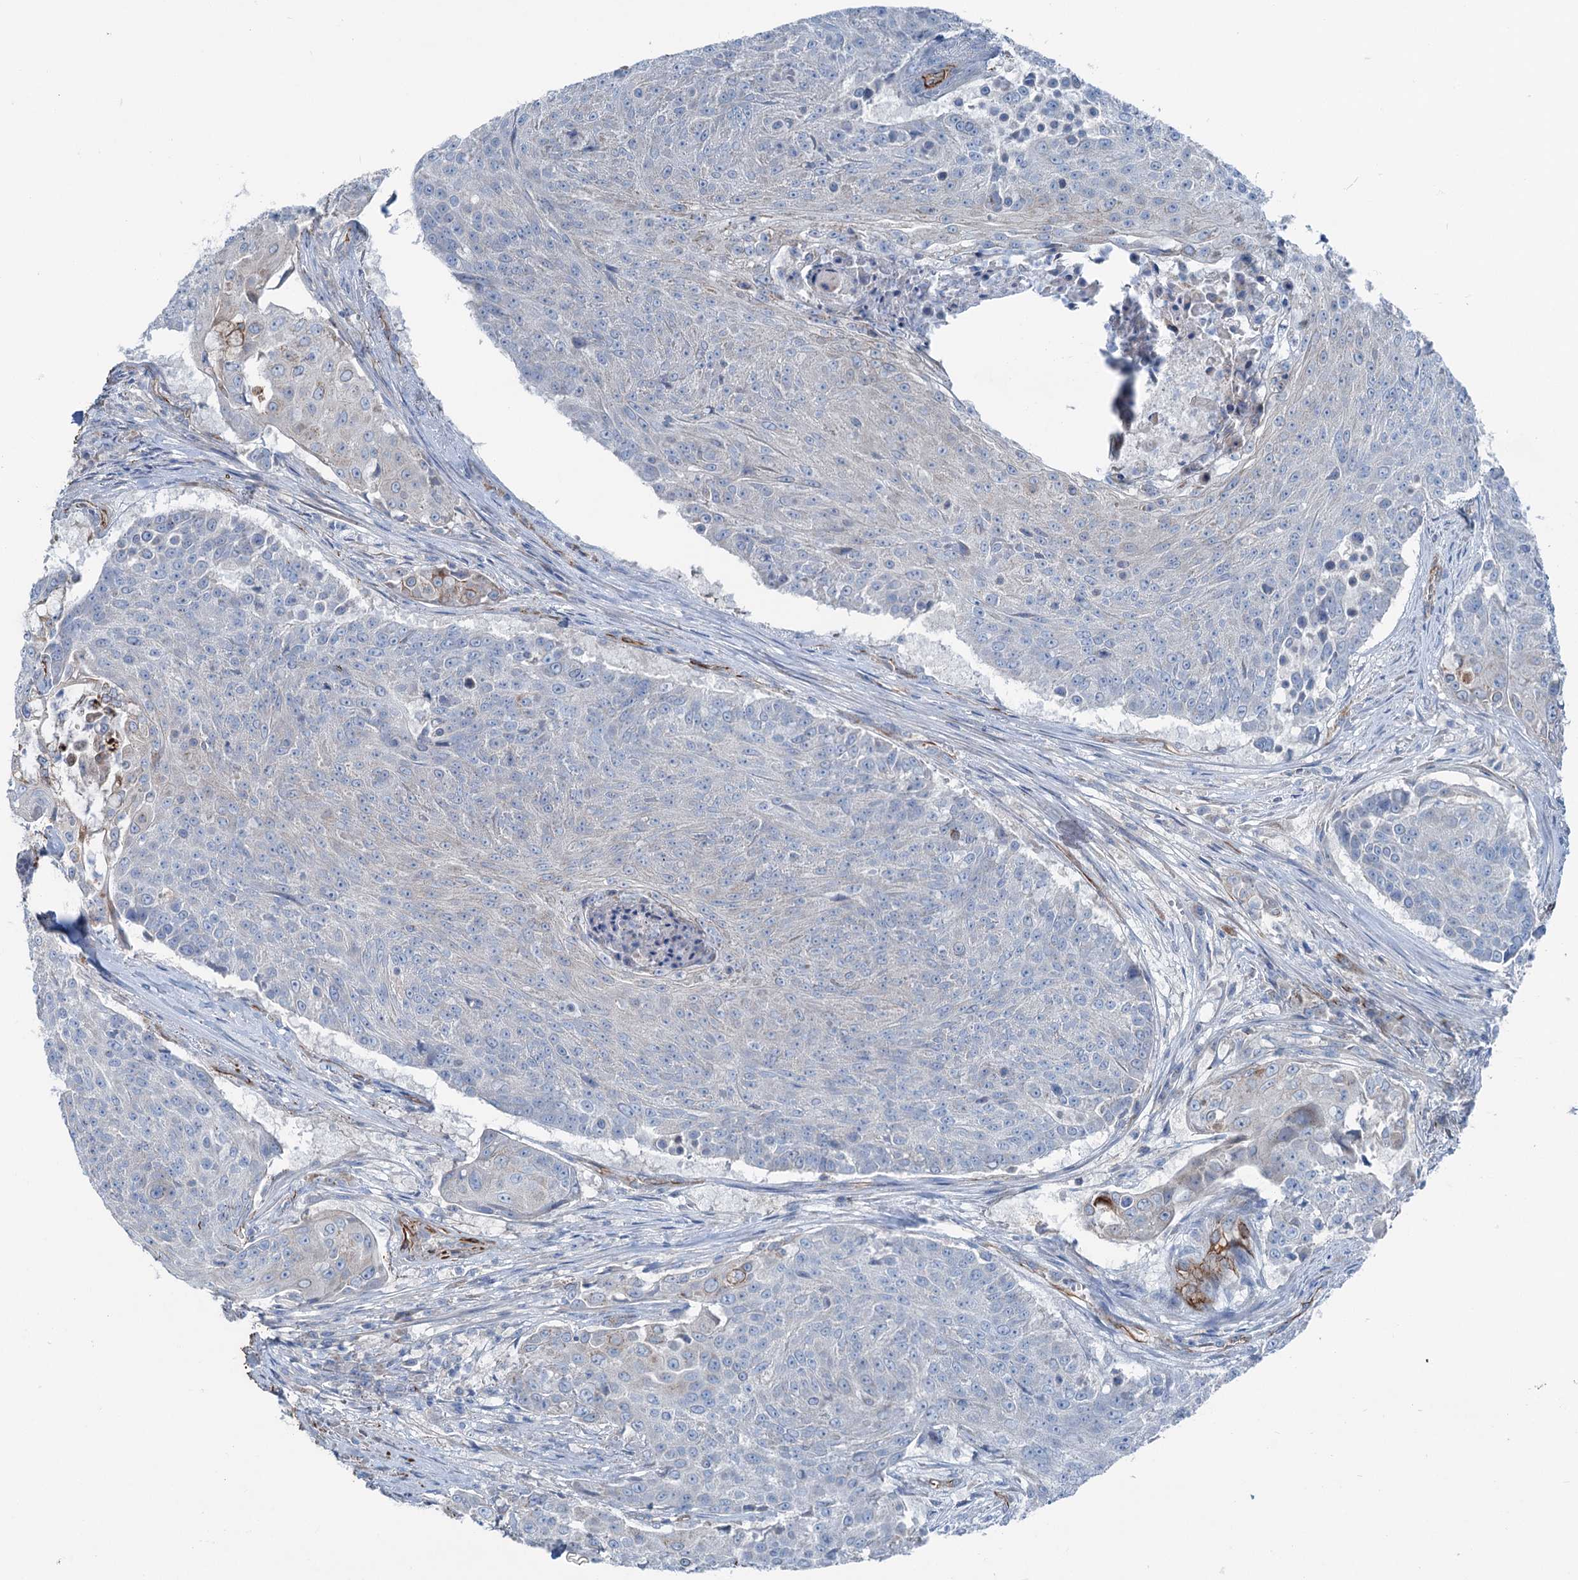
{"staining": {"intensity": "negative", "quantity": "none", "location": "none"}, "tissue": "urothelial cancer", "cell_type": "Tumor cells", "image_type": "cancer", "snomed": [{"axis": "morphology", "description": "Urothelial carcinoma, High grade"}, {"axis": "topography", "description": "Urinary bladder"}], "caption": "Immunohistochemistry micrograph of human high-grade urothelial carcinoma stained for a protein (brown), which demonstrates no expression in tumor cells.", "gene": "CALCOCO1", "patient": {"sex": "female", "age": 63}}